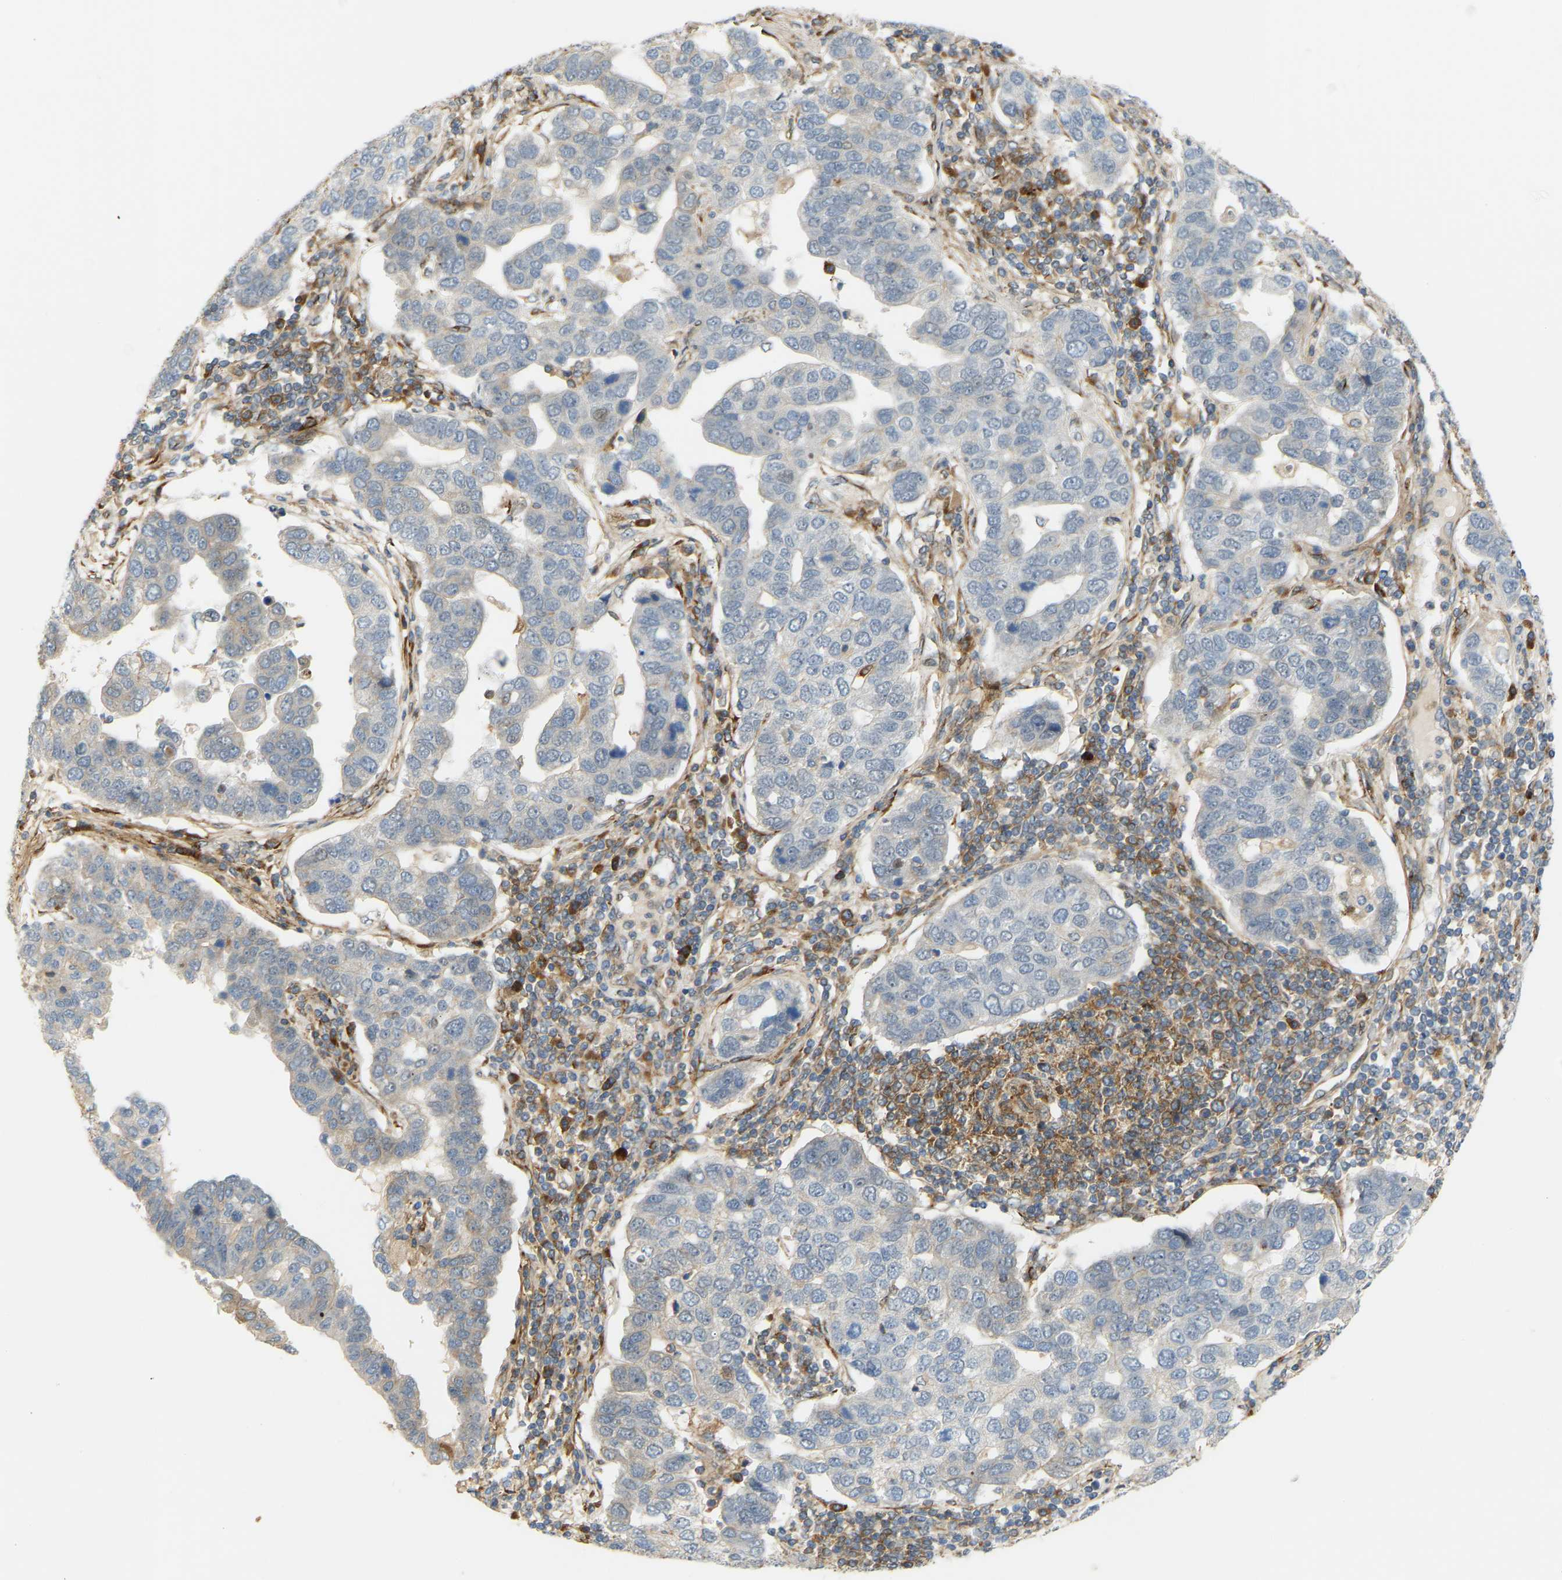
{"staining": {"intensity": "negative", "quantity": "none", "location": "none"}, "tissue": "pancreatic cancer", "cell_type": "Tumor cells", "image_type": "cancer", "snomed": [{"axis": "morphology", "description": "Adenocarcinoma, NOS"}, {"axis": "topography", "description": "Pancreas"}], "caption": "Micrograph shows no protein staining in tumor cells of adenocarcinoma (pancreatic) tissue.", "gene": "PLCG2", "patient": {"sex": "female", "age": 61}}